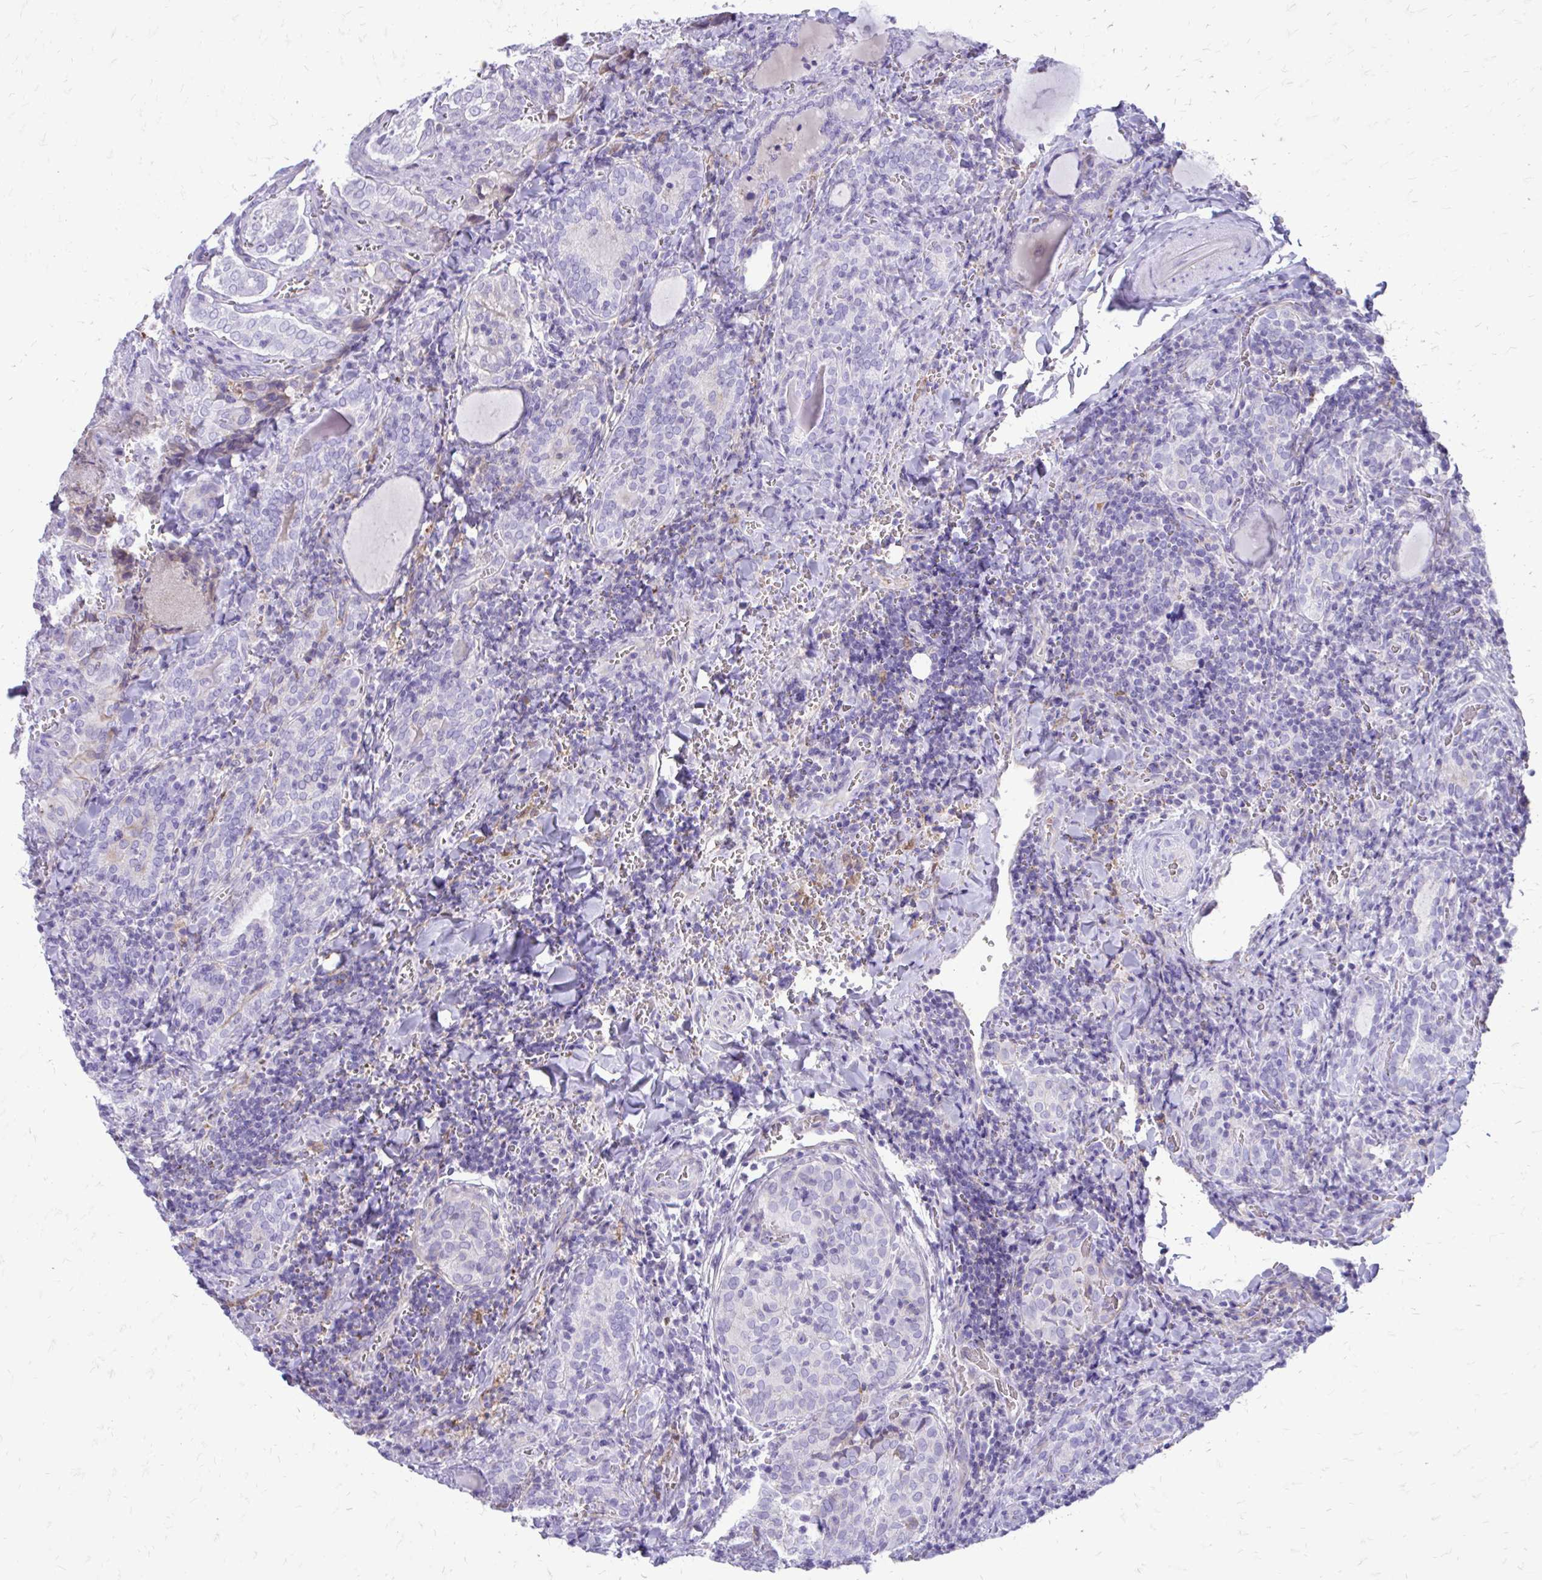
{"staining": {"intensity": "negative", "quantity": "none", "location": "none"}, "tissue": "thyroid cancer", "cell_type": "Tumor cells", "image_type": "cancer", "snomed": [{"axis": "morphology", "description": "Papillary adenocarcinoma, NOS"}, {"axis": "topography", "description": "Thyroid gland"}], "caption": "The immunohistochemistry (IHC) micrograph has no significant positivity in tumor cells of thyroid cancer (papillary adenocarcinoma) tissue. (DAB immunohistochemistry (IHC), high magnification).", "gene": "SIGLEC11", "patient": {"sex": "female", "age": 30}}